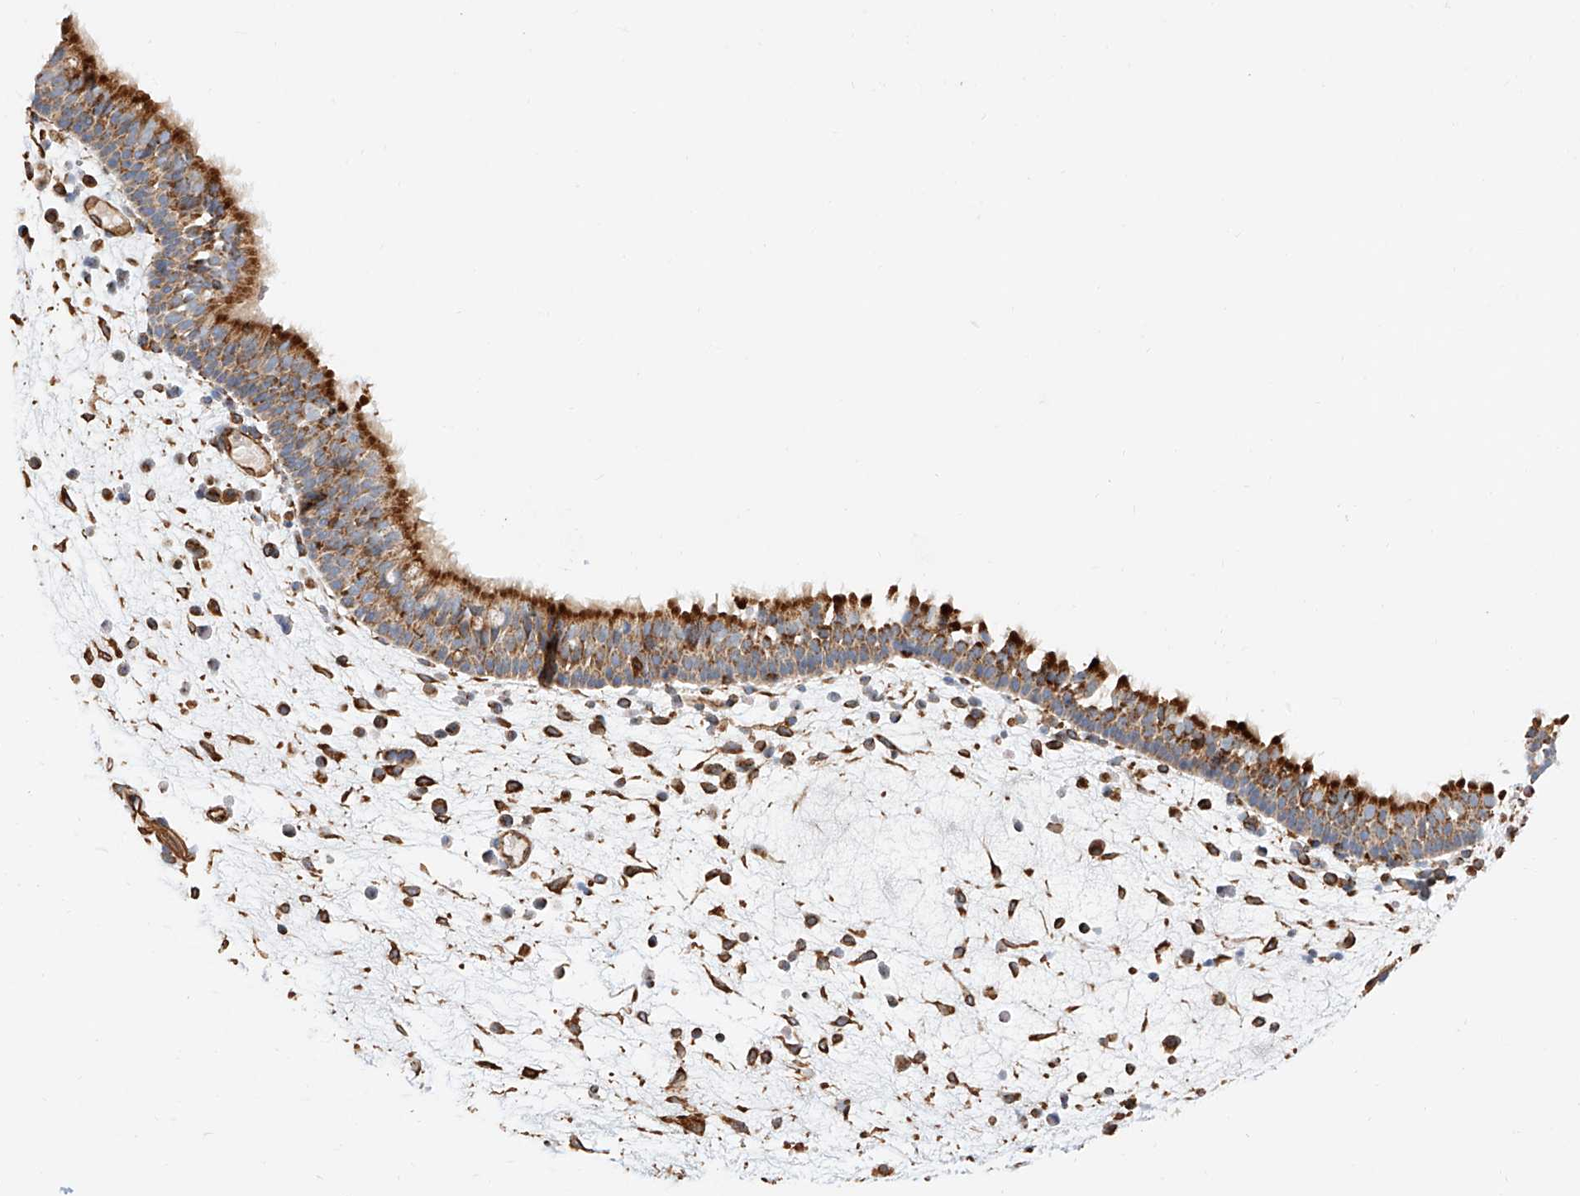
{"staining": {"intensity": "strong", "quantity": ">75%", "location": "cytoplasmic/membranous"}, "tissue": "nasopharynx", "cell_type": "Respiratory epithelial cells", "image_type": "normal", "snomed": [{"axis": "morphology", "description": "Normal tissue, NOS"}, {"axis": "morphology", "description": "Inflammation, NOS"}, {"axis": "morphology", "description": "Malignant melanoma, Metastatic site"}, {"axis": "topography", "description": "Nasopharynx"}], "caption": "IHC photomicrograph of benign nasopharynx stained for a protein (brown), which demonstrates high levels of strong cytoplasmic/membranous positivity in approximately >75% of respiratory epithelial cells.", "gene": "NDUFV3", "patient": {"sex": "male", "age": 70}}